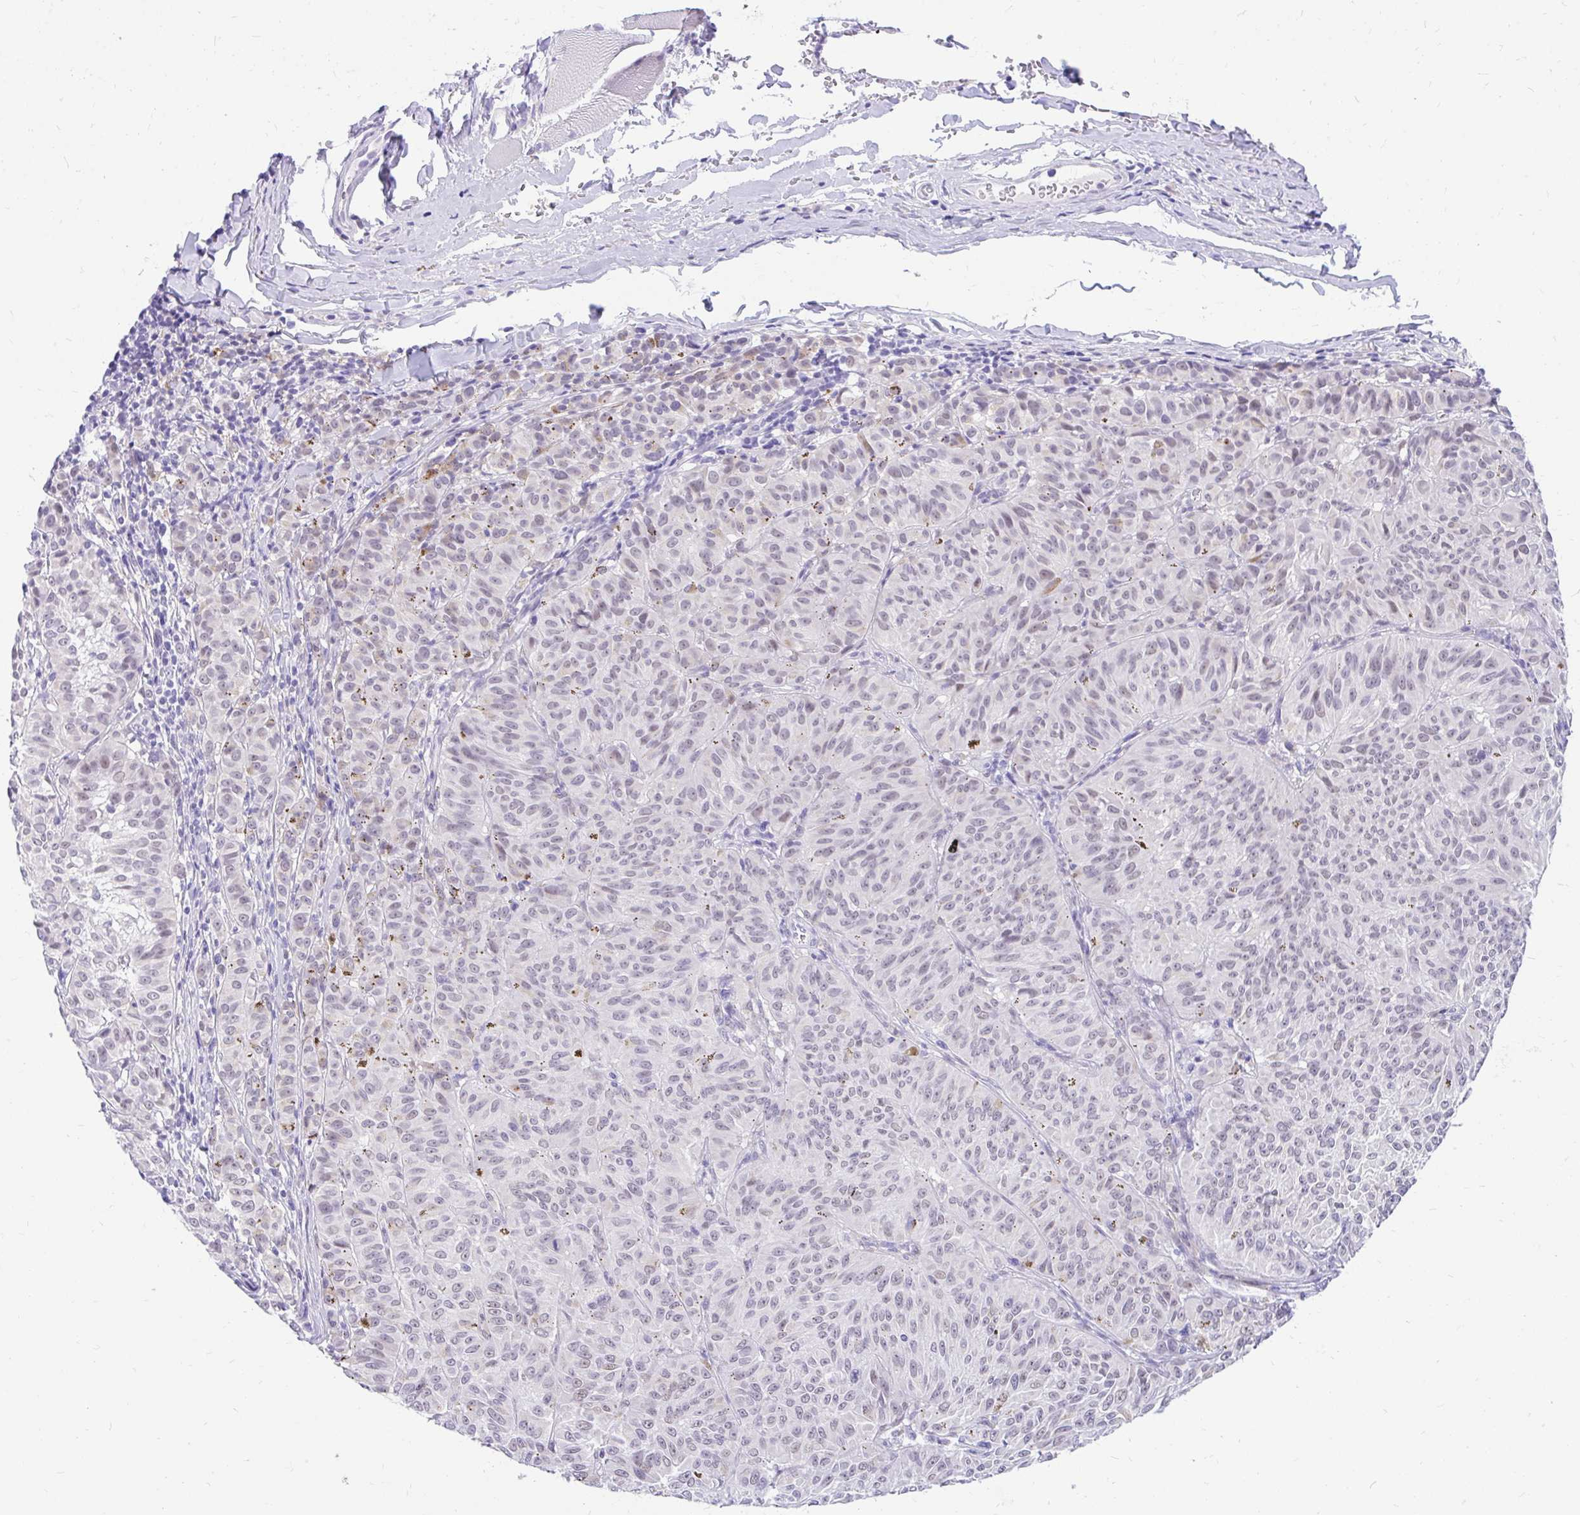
{"staining": {"intensity": "weak", "quantity": "25%-75%", "location": "nuclear"}, "tissue": "melanoma", "cell_type": "Tumor cells", "image_type": "cancer", "snomed": [{"axis": "morphology", "description": "Malignant melanoma, NOS"}, {"axis": "topography", "description": "Skin"}], "caption": "The histopathology image shows a brown stain indicating the presence of a protein in the nuclear of tumor cells in melanoma. (IHC, brightfield microscopy, high magnification).", "gene": "GLB1L2", "patient": {"sex": "female", "age": 72}}